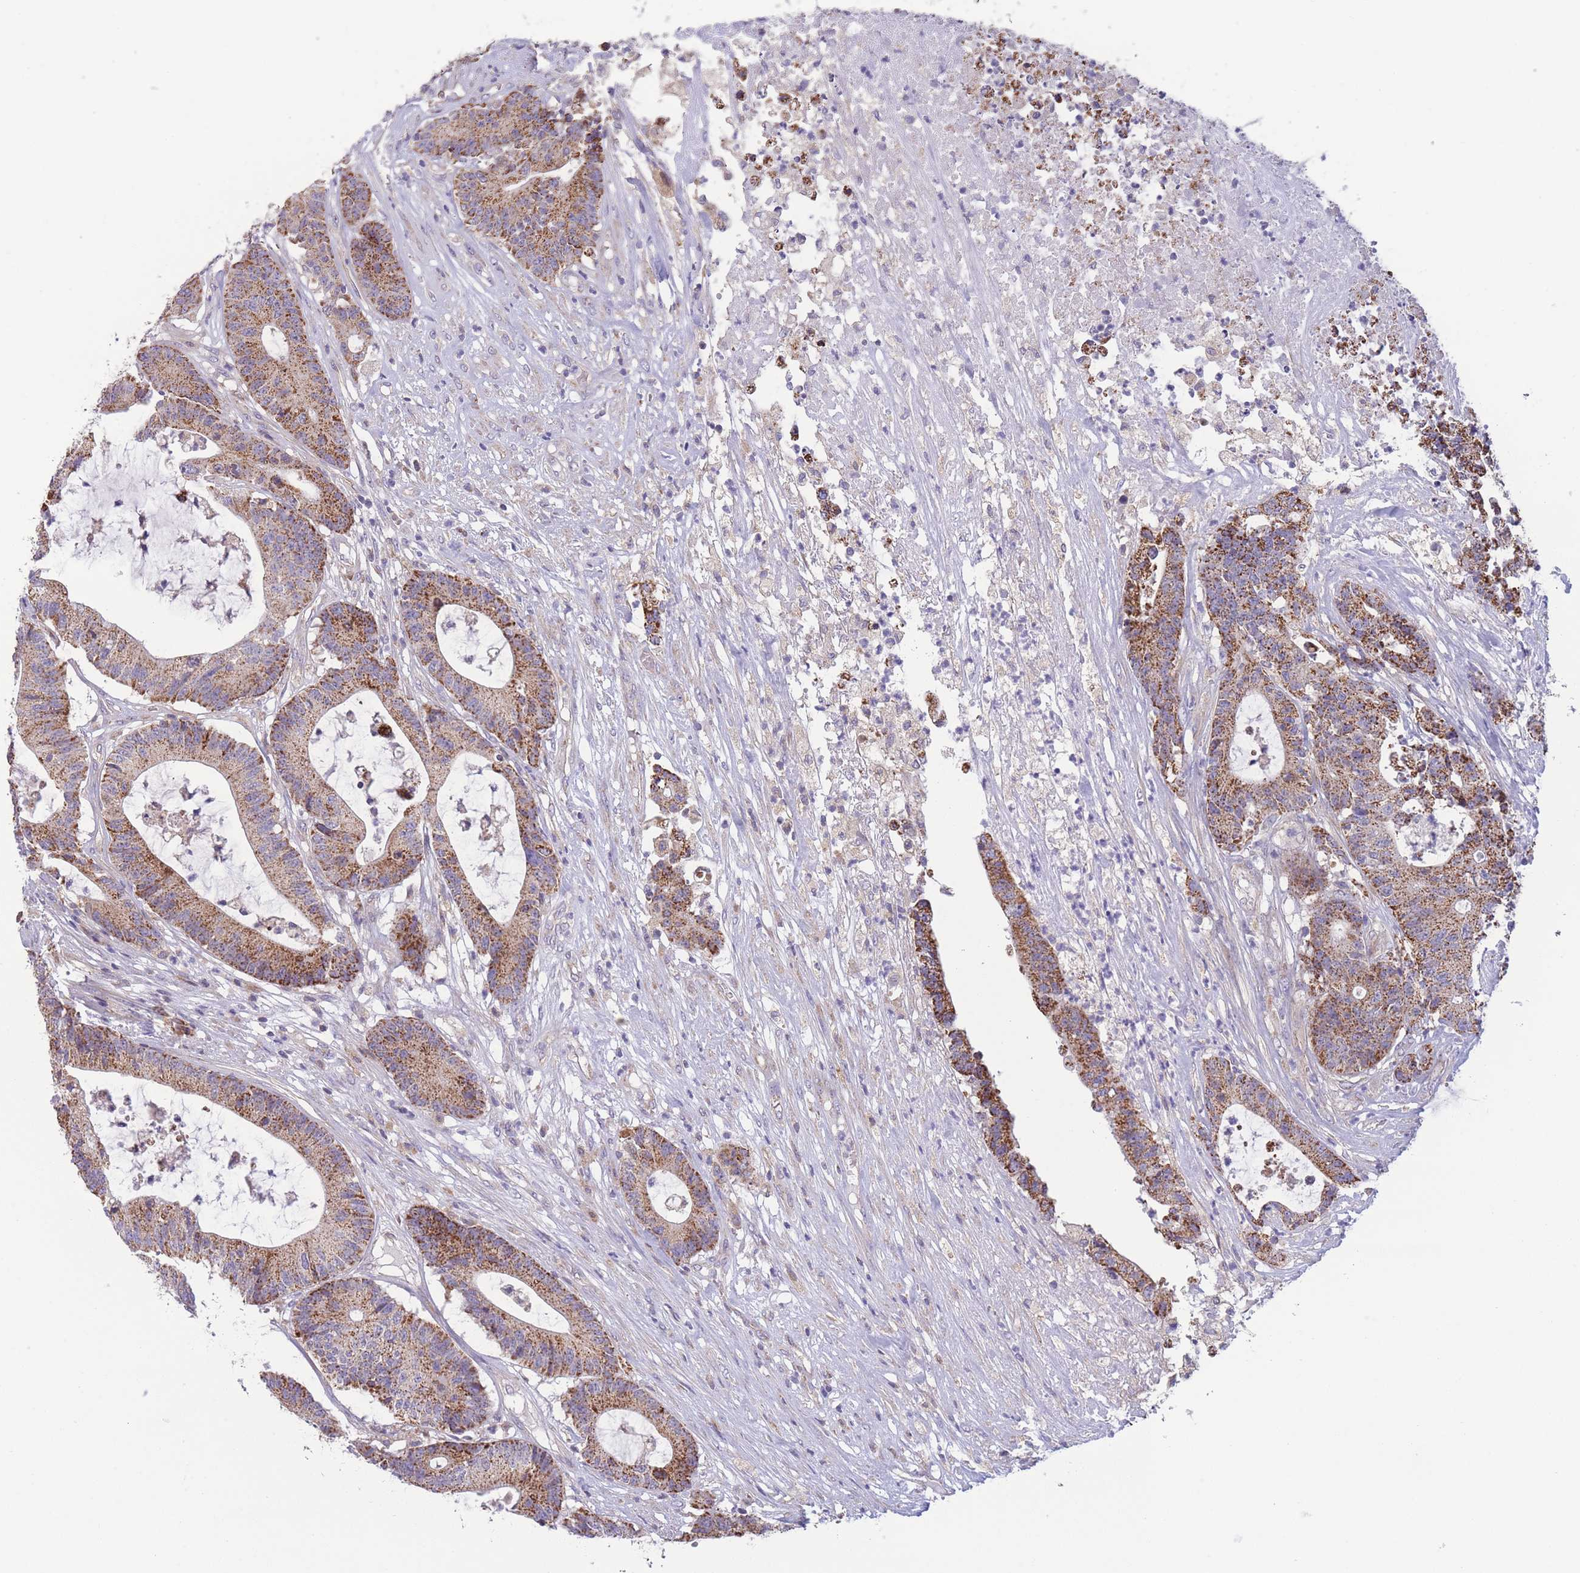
{"staining": {"intensity": "moderate", "quantity": ">75%", "location": "cytoplasmic/membranous"}, "tissue": "colorectal cancer", "cell_type": "Tumor cells", "image_type": "cancer", "snomed": [{"axis": "morphology", "description": "Adenocarcinoma, NOS"}, {"axis": "topography", "description": "Colon"}], "caption": "Colorectal cancer (adenocarcinoma) tissue displays moderate cytoplasmic/membranous positivity in approximately >75% of tumor cells, visualized by immunohistochemistry. (Brightfield microscopy of DAB IHC at high magnification).", "gene": "SLC25A42", "patient": {"sex": "female", "age": 84}}